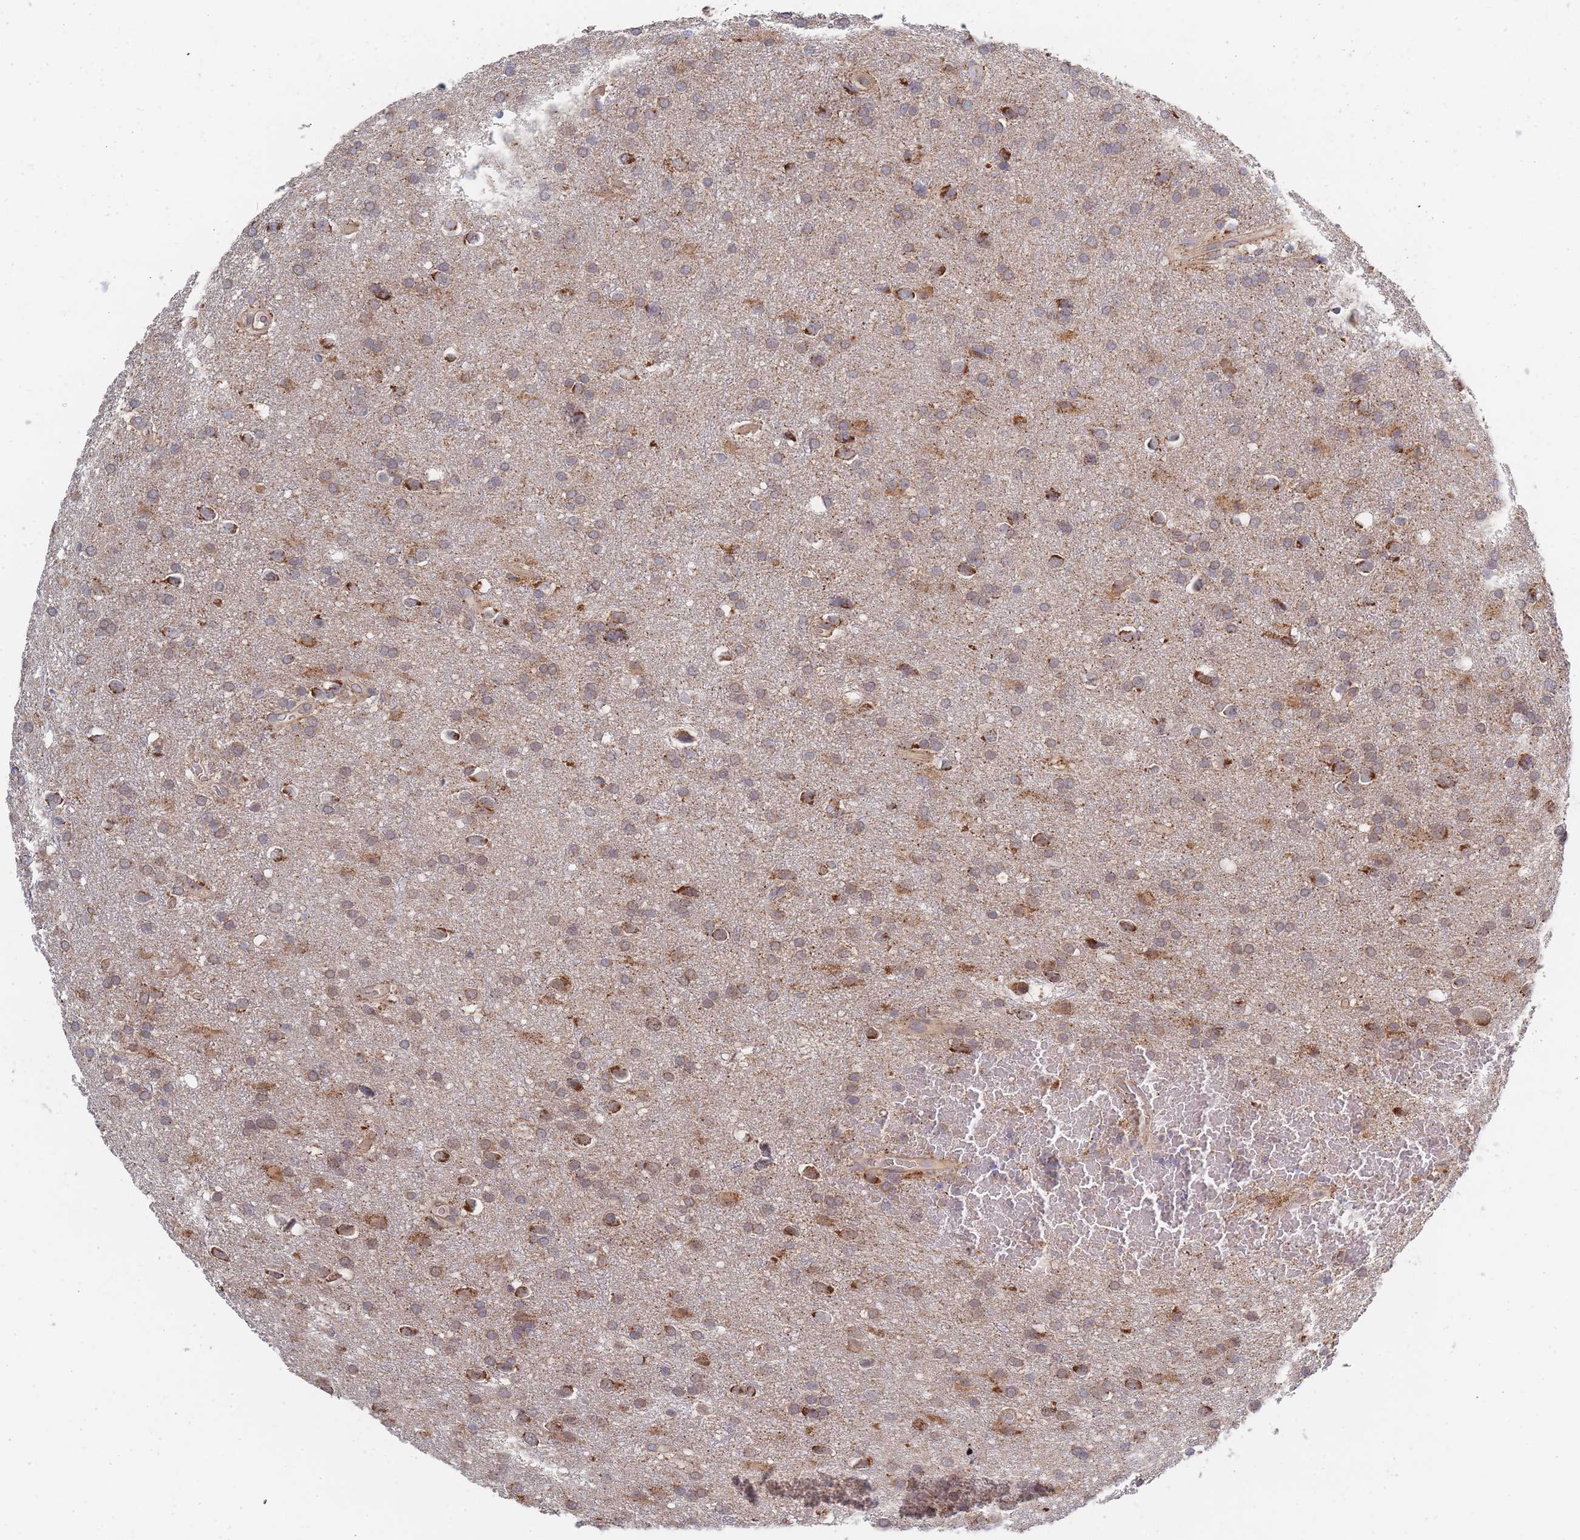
{"staining": {"intensity": "moderate", "quantity": "25%-75%", "location": "cytoplasmic/membranous"}, "tissue": "glioma", "cell_type": "Tumor cells", "image_type": "cancer", "snomed": [{"axis": "morphology", "description": "Glioma, malignant, Low grade"}, {"axis": "topography", "description": "Brain"}], "caption": "The immunohistochemical stain shows moderate cytoplasmic/membranous positivity in tumor cells of malignant glioma (low-grade) tissue.", "gene": "NUB1", "patient": {"sex": "female", "age": 32}}